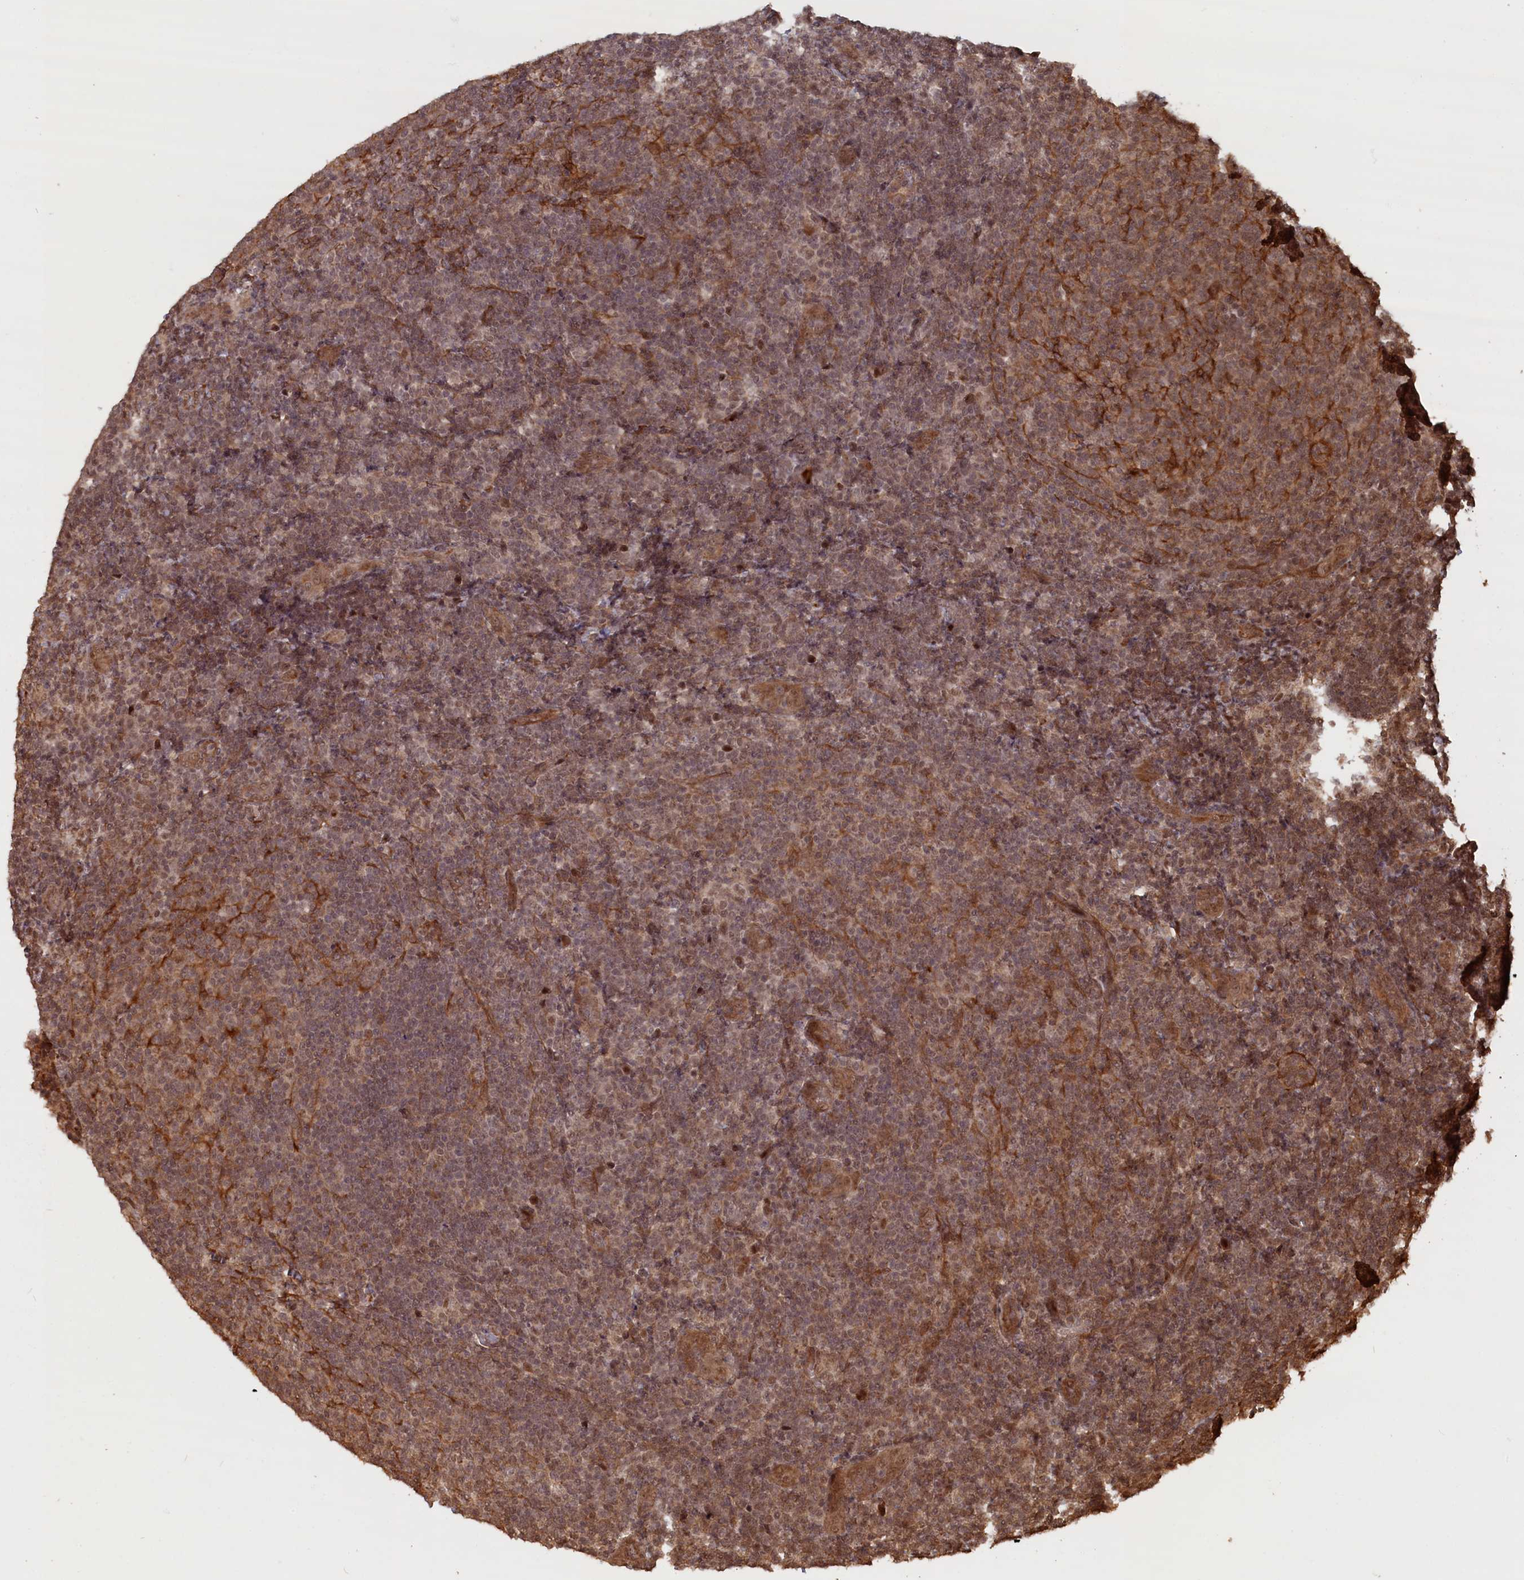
{"staining": {"intensity": "moderate", "quantity": ">75%", "location": "cytoplasmic/membranous,nuclear"}, "tissue": "lymphoma", "cell_type": "Tumor cells", "image_type": "cancer", "snomed": [{"axis": "morphology", "description": "Malignant lymphoma, non-Hodgkin's type, Low grade"}, {"axis": "topography", "description": "Lymph node"}], "caption": "Low-grade malignant lymphoma, non-Hodgkin's type stained with a brown dye demonstrates moderate cytoplasmic/membranous and nuclear positive positivity in approximately >75% of tumor cells.", "gene": "HIF3A", "patient": {"sex": "male", "age": 66}}